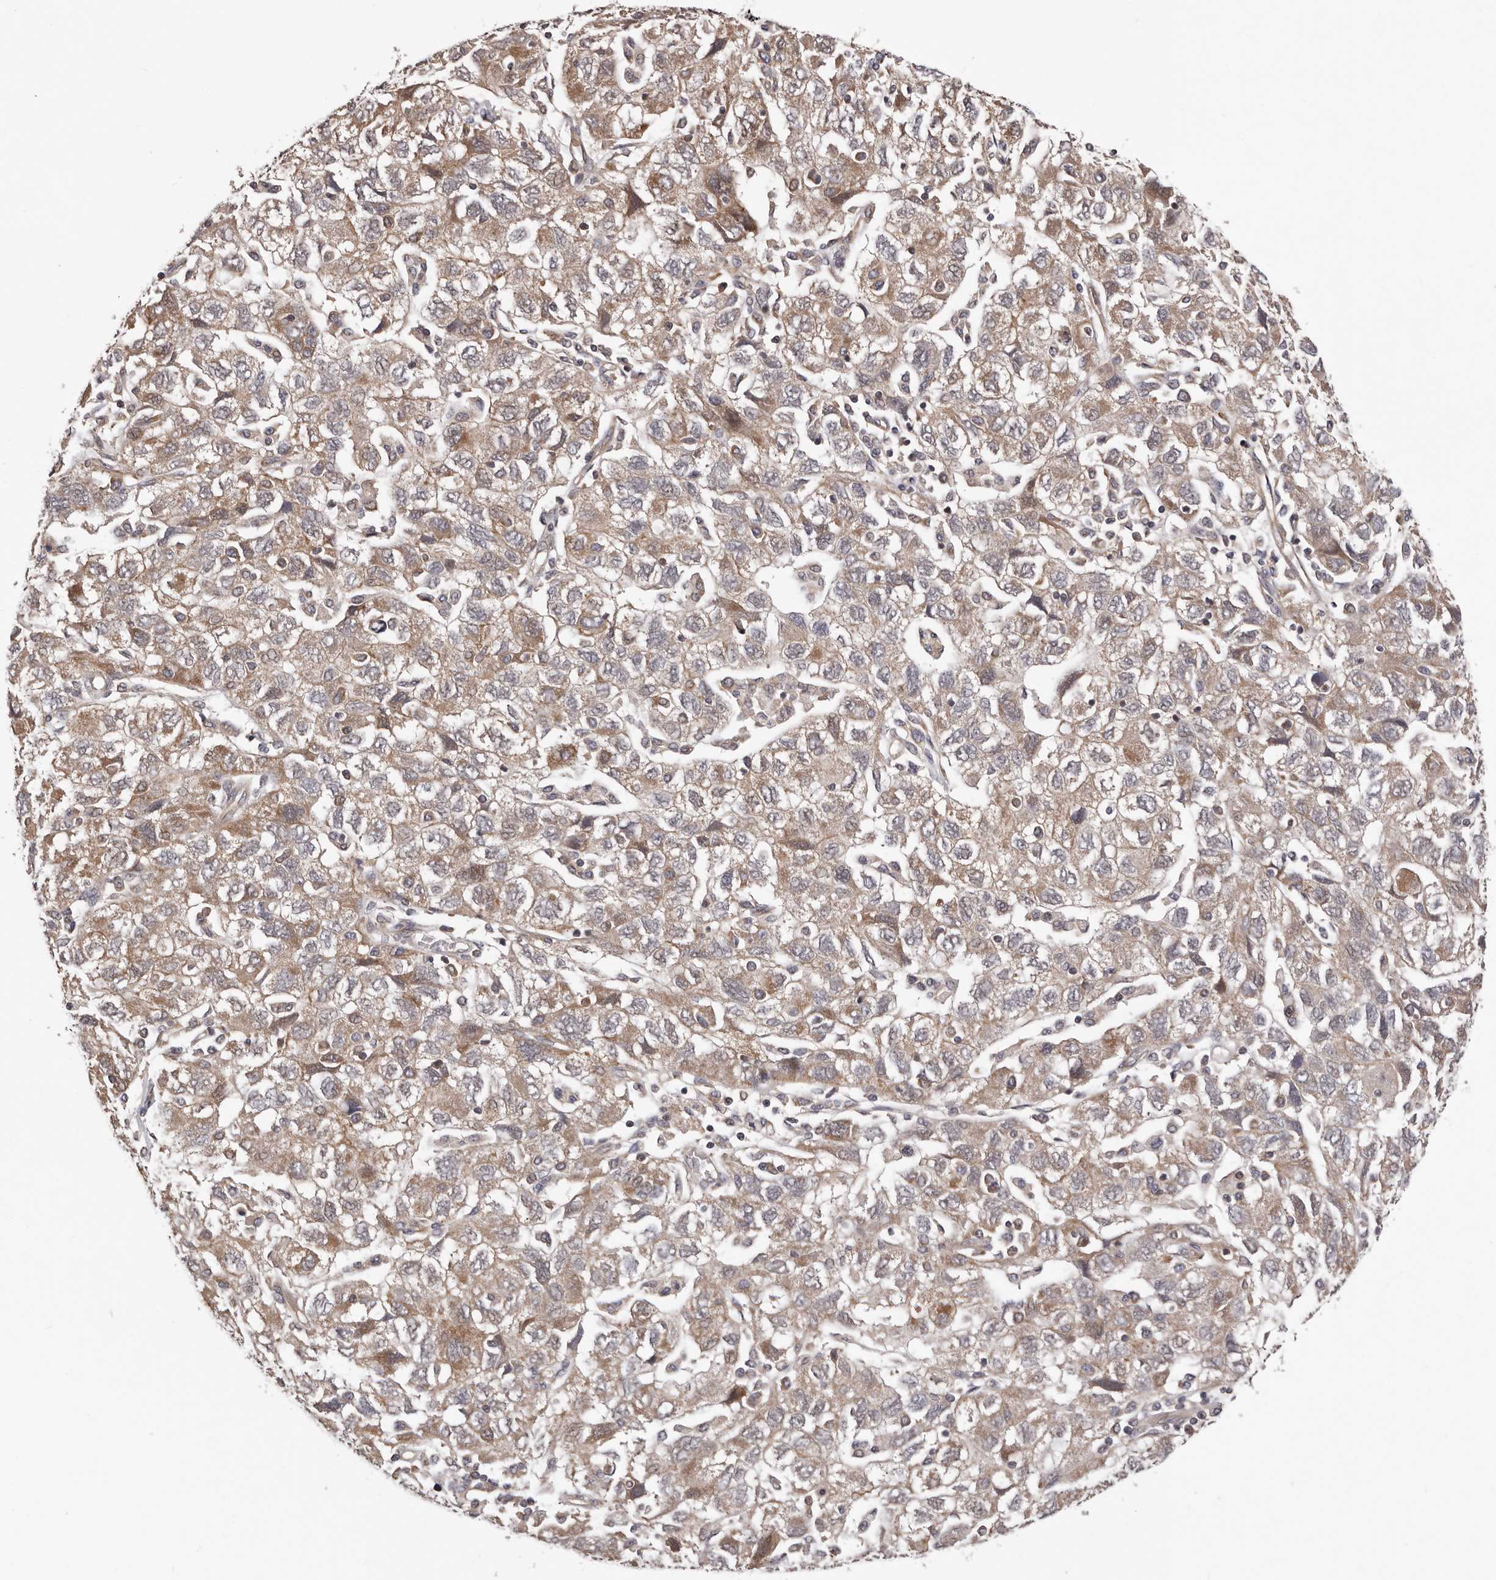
{"staining": {"intensity": "moderate", "quantity": "<25%", "location": "cytoplasmic/membranous"}, "tissue": "ovarian cancer", "cell_type": "Tumor cells", "image_type": "cancer", "snomed": [{"axis": "morphology", "description": "Carcinoma, NOS"}, {"axis": "morphology", "description": "Cystadenocarcinoma, serous, NOS"}, {"axis": "topography", "description": "Ovary"}], "caption": "Carcinoma (ovarian) stained with DAB (3,3'-diaminobenzidine) IHC demonstrates low levels of moderate cytoplasmic/membranous expression in about <25% of tumor cells. (brown staining indicates protein expression, while blue staining denotes nuclei).", "gene": "VPS37A", "patient": {"sex": "female", "age": 69}}